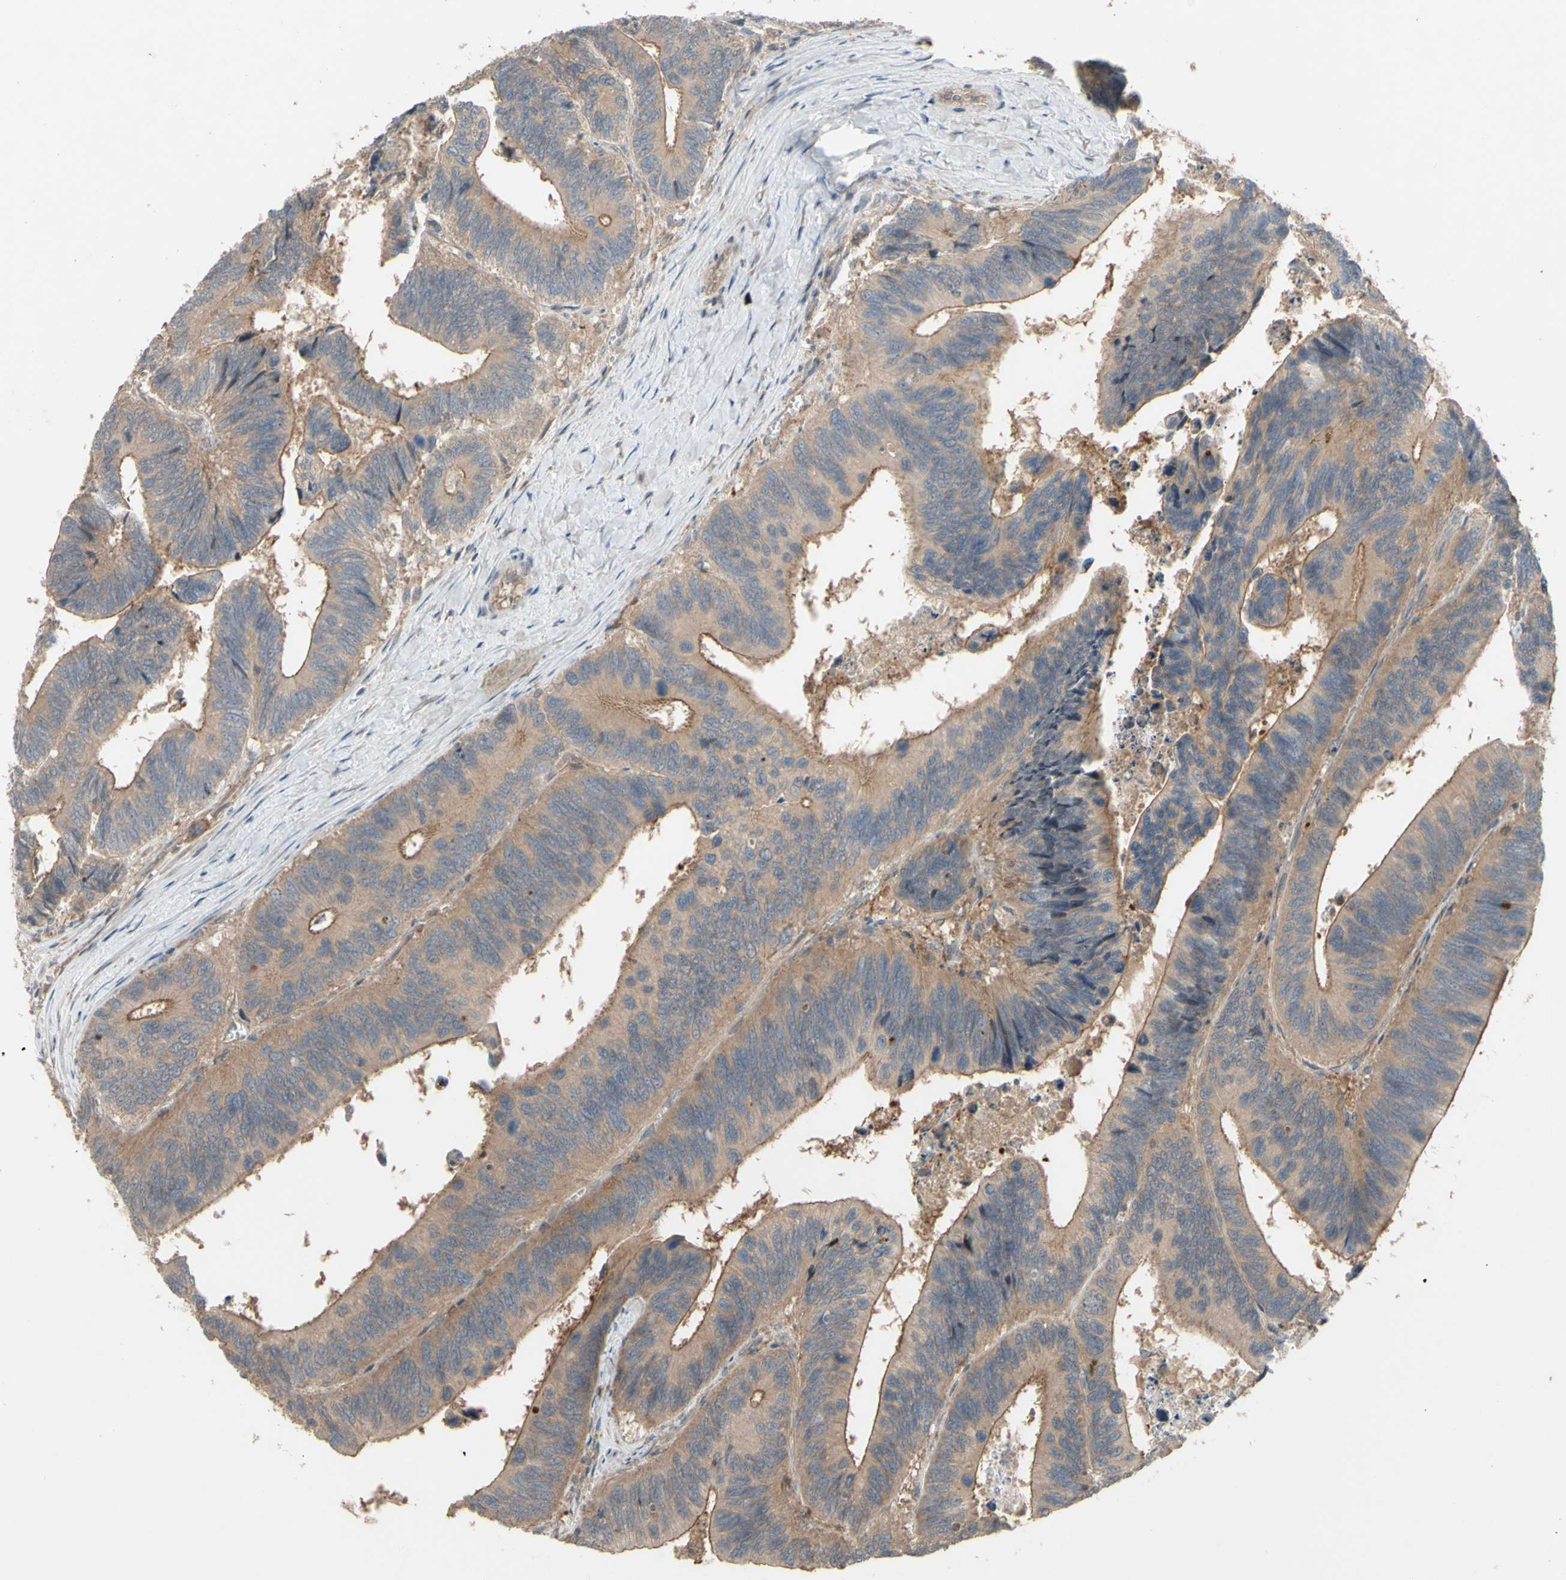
{"staining": {"intensity": "moderate", "quantity": ">75%", "location": "cytoplasmic/membranous"}, "tissue": "colorectal cancer", "cell_type": "Tumor cells", "image_type": "cancer", "snomed": [{"axis": "morphology", "description": "Adenocarcinoma, NOS"}, {"axis": "topography", "description": "Colon"}], "caption": "Colorectal cancer (adenocarcinoma) tissue demonstrates moderate cytoplasmic/membranous staining in approximately >75% of tumor cells, visualized by immunohistochemistry.", "gene": "SHROOM4", "patient": {"sex": "male", "age": 72}}